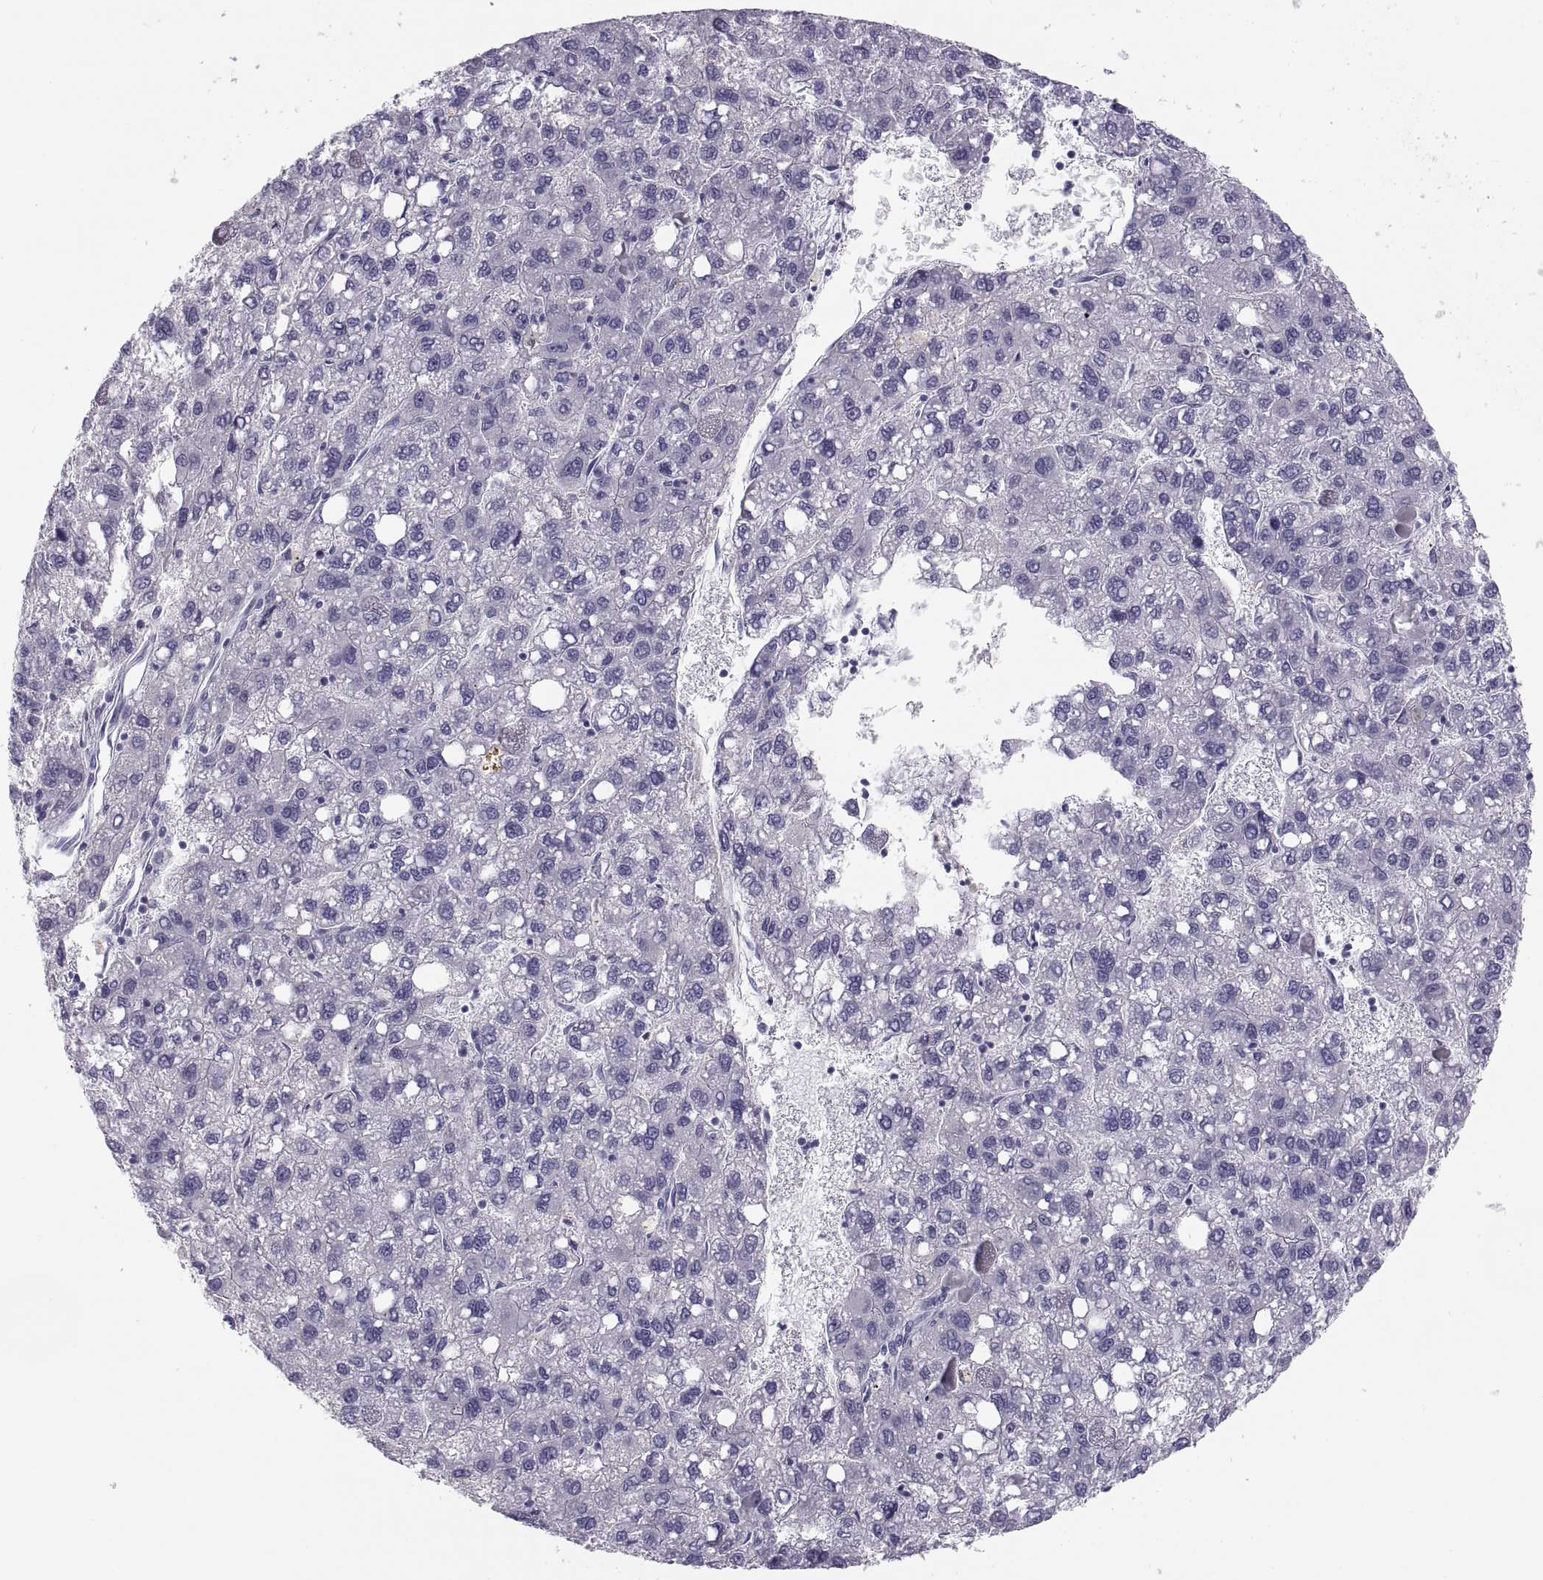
{"staining": {"intensity": "negative", "quantity": "none", "location": "none"}, "tissue": "liver cancer", "cell_type": "Tumor cells", "image_type": "cancer", "snomed": [{"axis": "morphology", "description": "Carcinoma, Hepatocellular, NOS"}, {"axis": "topography", "description": "Liver"}], "caption": "The histopathology image exhibits no staining of tumor cells in liver cancer.", "gene": "MAGEB2", "patient": {"sex": "female", "age": 82}}